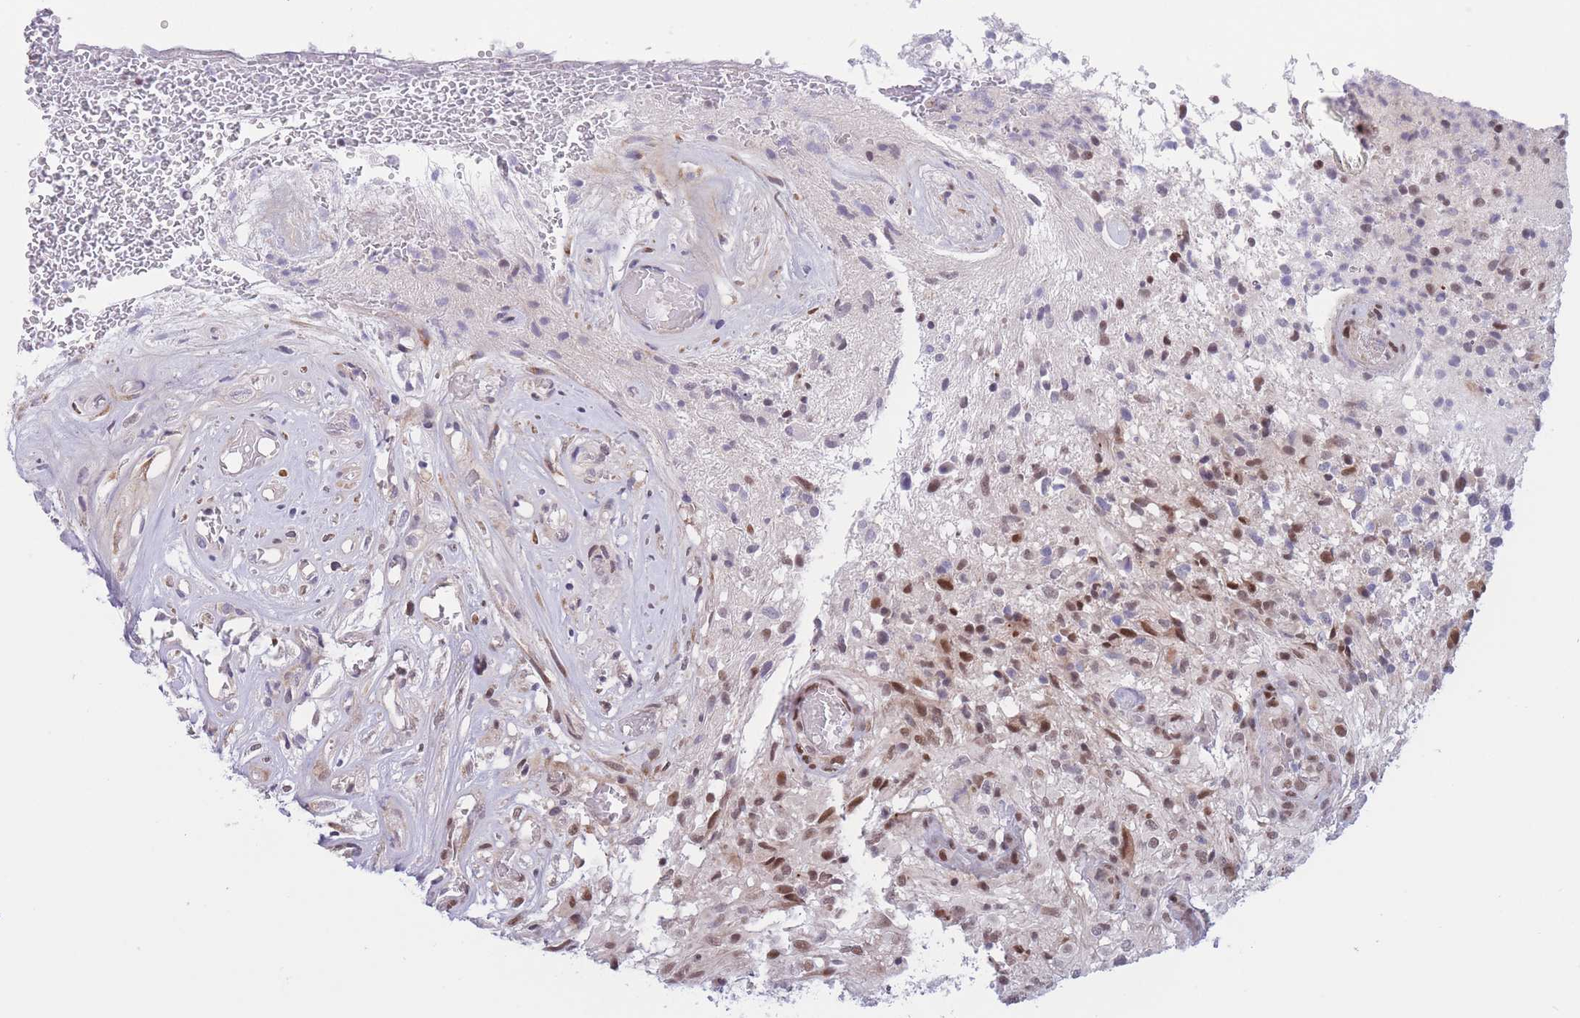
{"staining": {"intensity": "moderate", "quantity": "<25%", "location": "nuclear"}, "tissue": "glioma", "cell_type": "Tumor cells", "image_type": "cancer", "snomed": [{"axis": "morphology", "description": "Glioma, malignant, High grade"}, {"axis": "topography", "description": "Brain"}], "caption": "About <25% of tumor cells in glioma demonstrate moderate nuclear protein expression as visualized by brown immunohistochemical staining.", "gene": "BCL9L", "patient": {"sex": "male", "age": 56}}